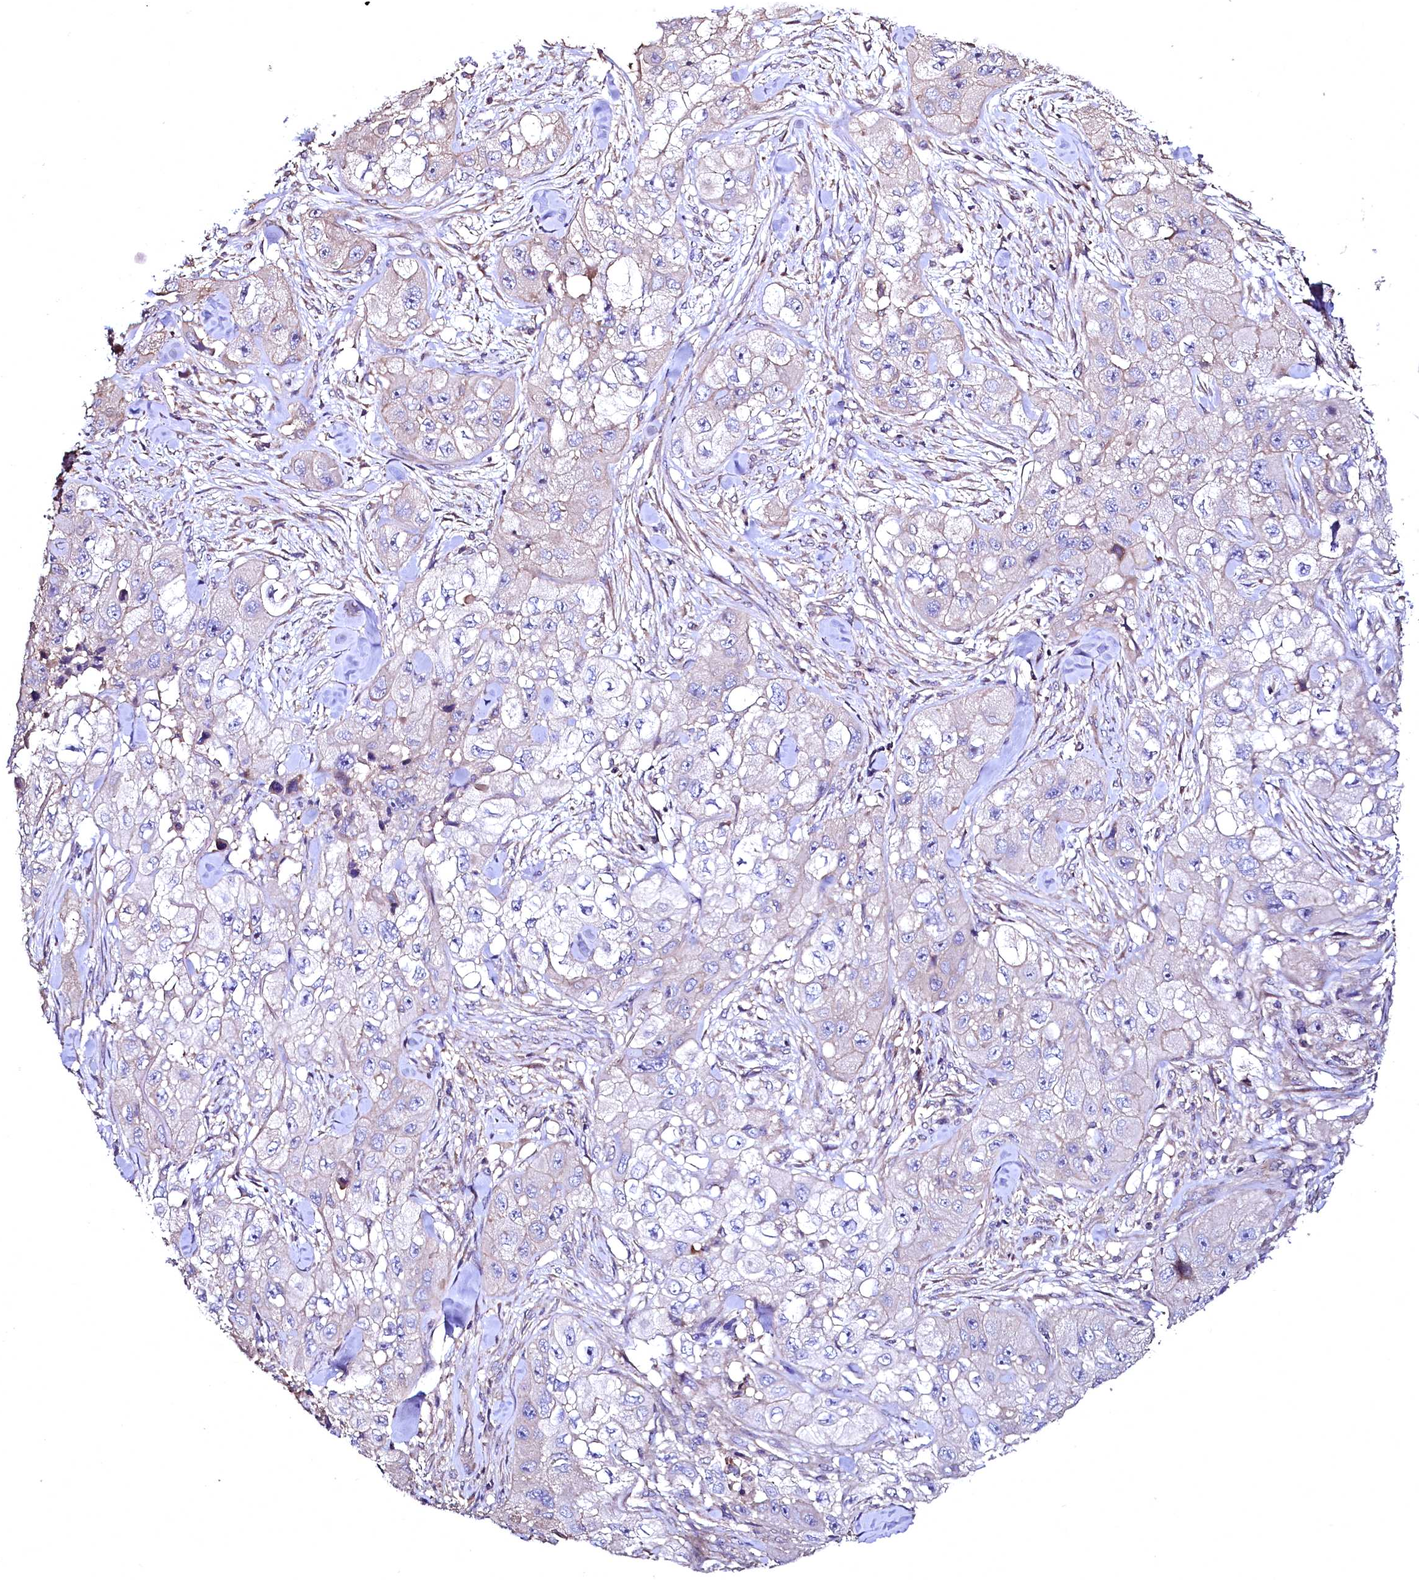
{"staining": {"intensity": "negative", "quantity": "none", "location": "none"}, "tissue": "skin cancer", "cell_type": "Tumor cells", "image_type": "cancer", "snomed": [{"axis": "morphology", "description": "Squamous cell carcinoma, NOS"}, {"axis": "topography", "description": "Skin"}, {"axis": "topography", "description": "Subcutis"}], "caption": "Skin cancer stained for a protein using immunohistochemistry demonstrates no expression tumor cells.", "gene": "TBCEL", "patient": {"sex": "male", "age": 73}}